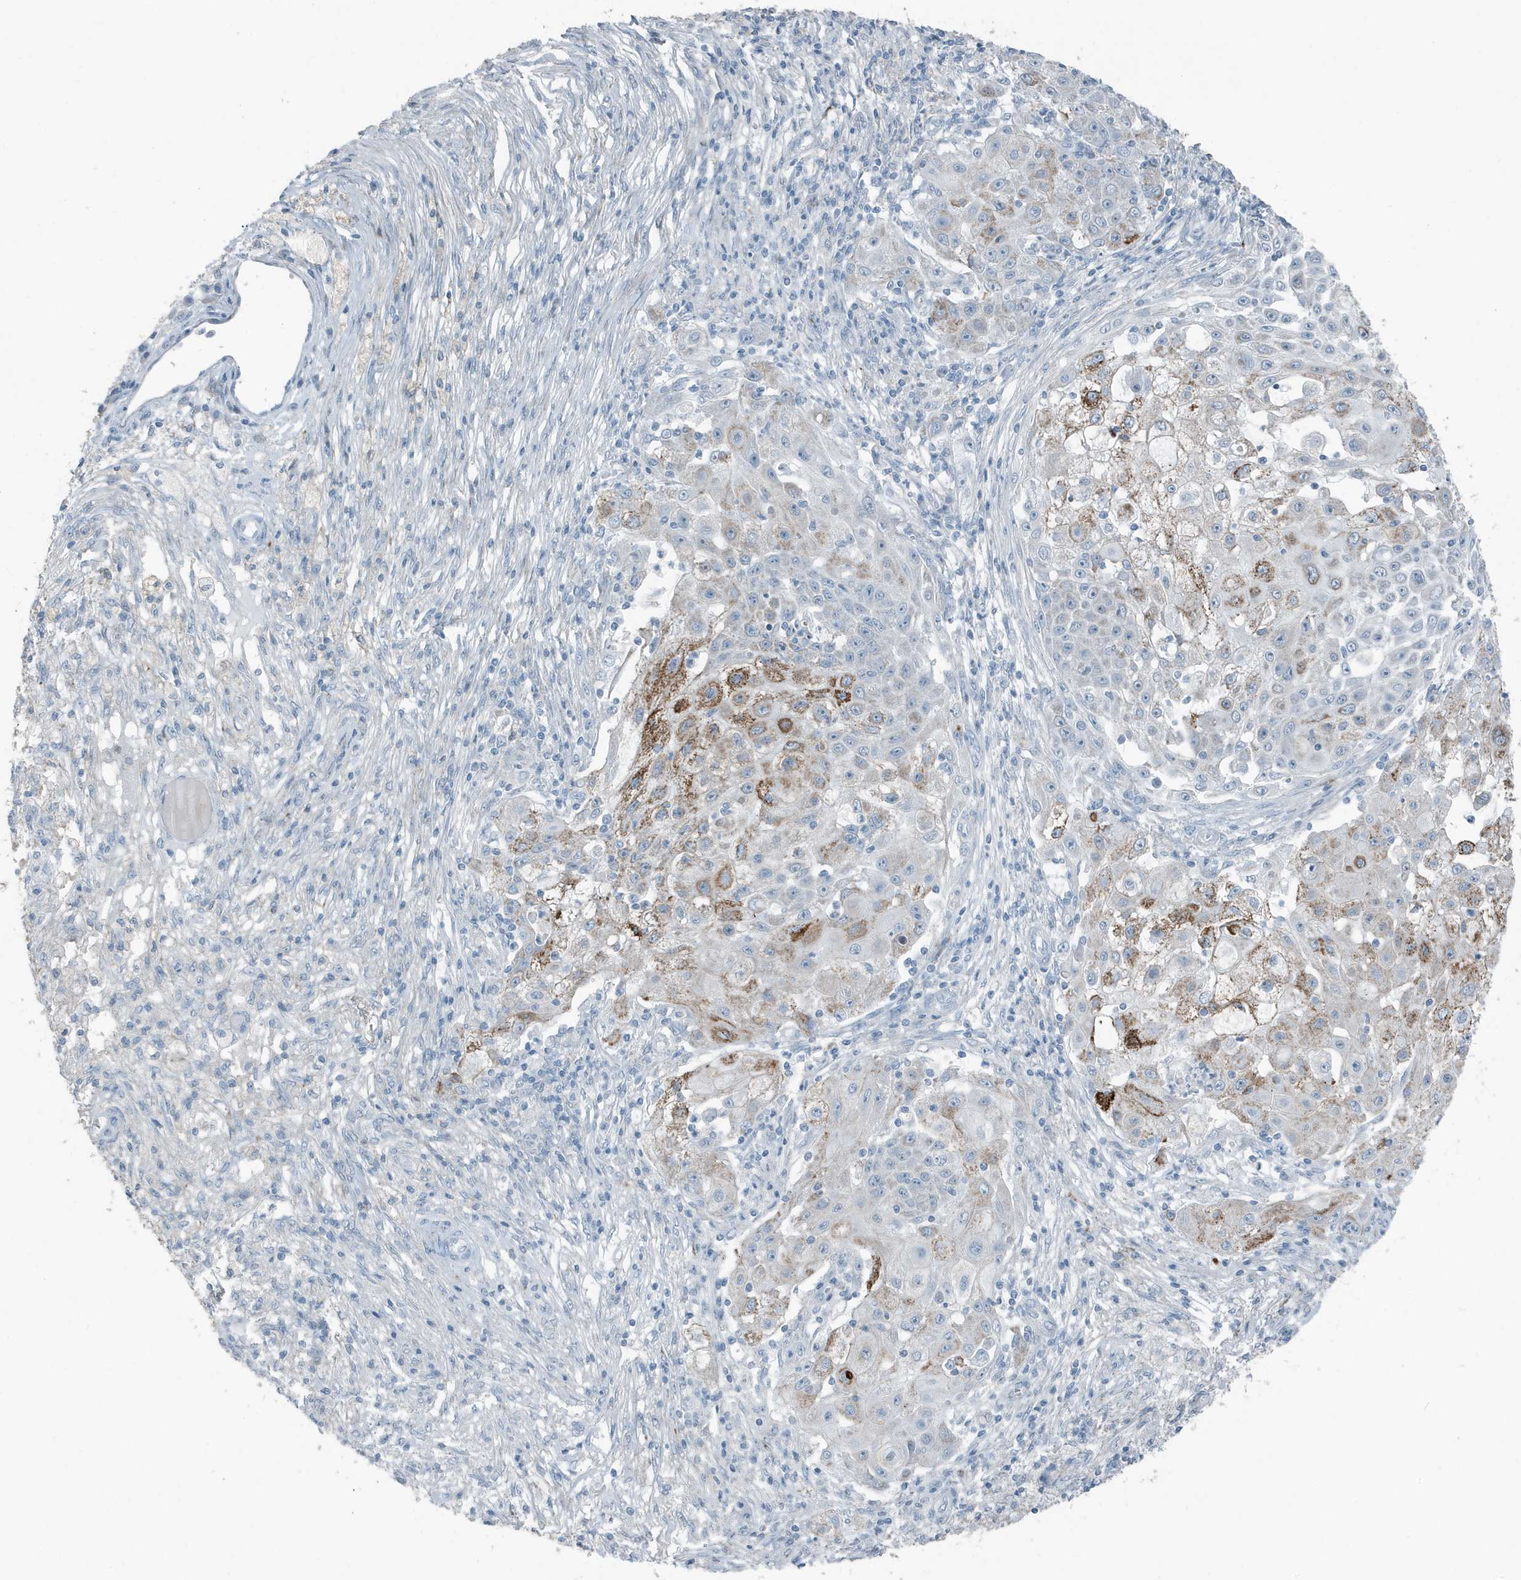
{"staining": {"intensity": "moderate", "quantity": "25%-75%", "location": "cytoplasmic/membranous"}, "tissue": "ovarian cancer", "cell_type": "Tumor cells", "image_type": "cancer", "snomed": [{"axis": "morphology", "description": "Carcinoma, endometroid"}, {"axis": "topography", "description": "Ovary"}], "caption": "Protein staining demonstrates moderate cytoplasmic/membranous positivity in about 25%-75% of tumor cells in ovarian cancer.", "gene": "FAM162A", "patient": {"sex": "female", "age": 42}}